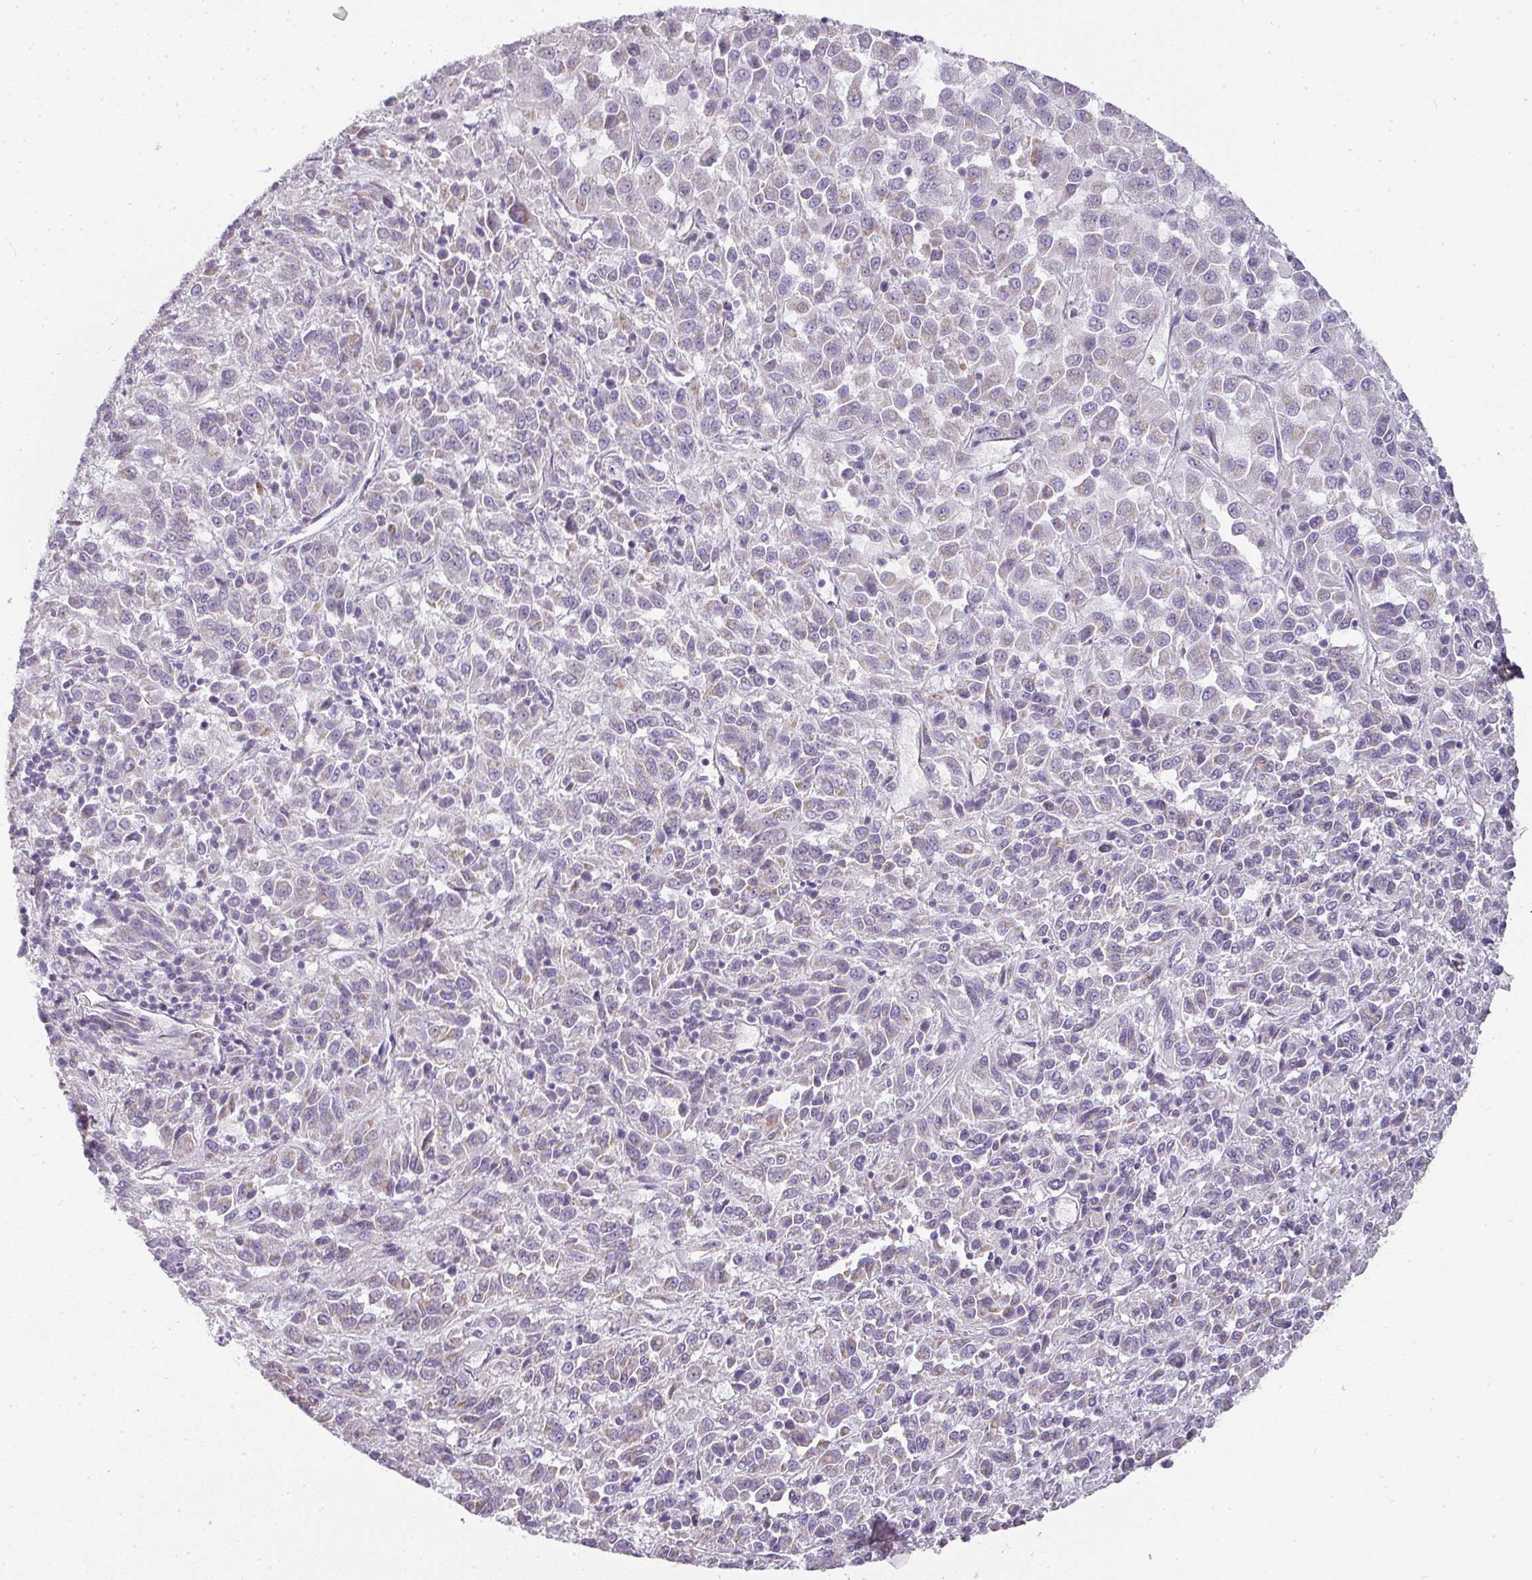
{"staining": {"intensity": "weak", "quantity": "<25%", "location": "cytoplasmic/membranous"}, "tissue": "melanoma", "cell_type": "Tumor cells", "image_type": "cancer", "snomed": [{"axis": "morphology", "description": "Malignant melanoma, Metastatic site"}, {"axis": "topography", "description": "Lung"}], "caption": "An IHC micrograph of melanoma is shown. There is no staining in tumor cells of melanoma.", "gene": "CAMP", "patient": {"sex": "male", "age": 64}}